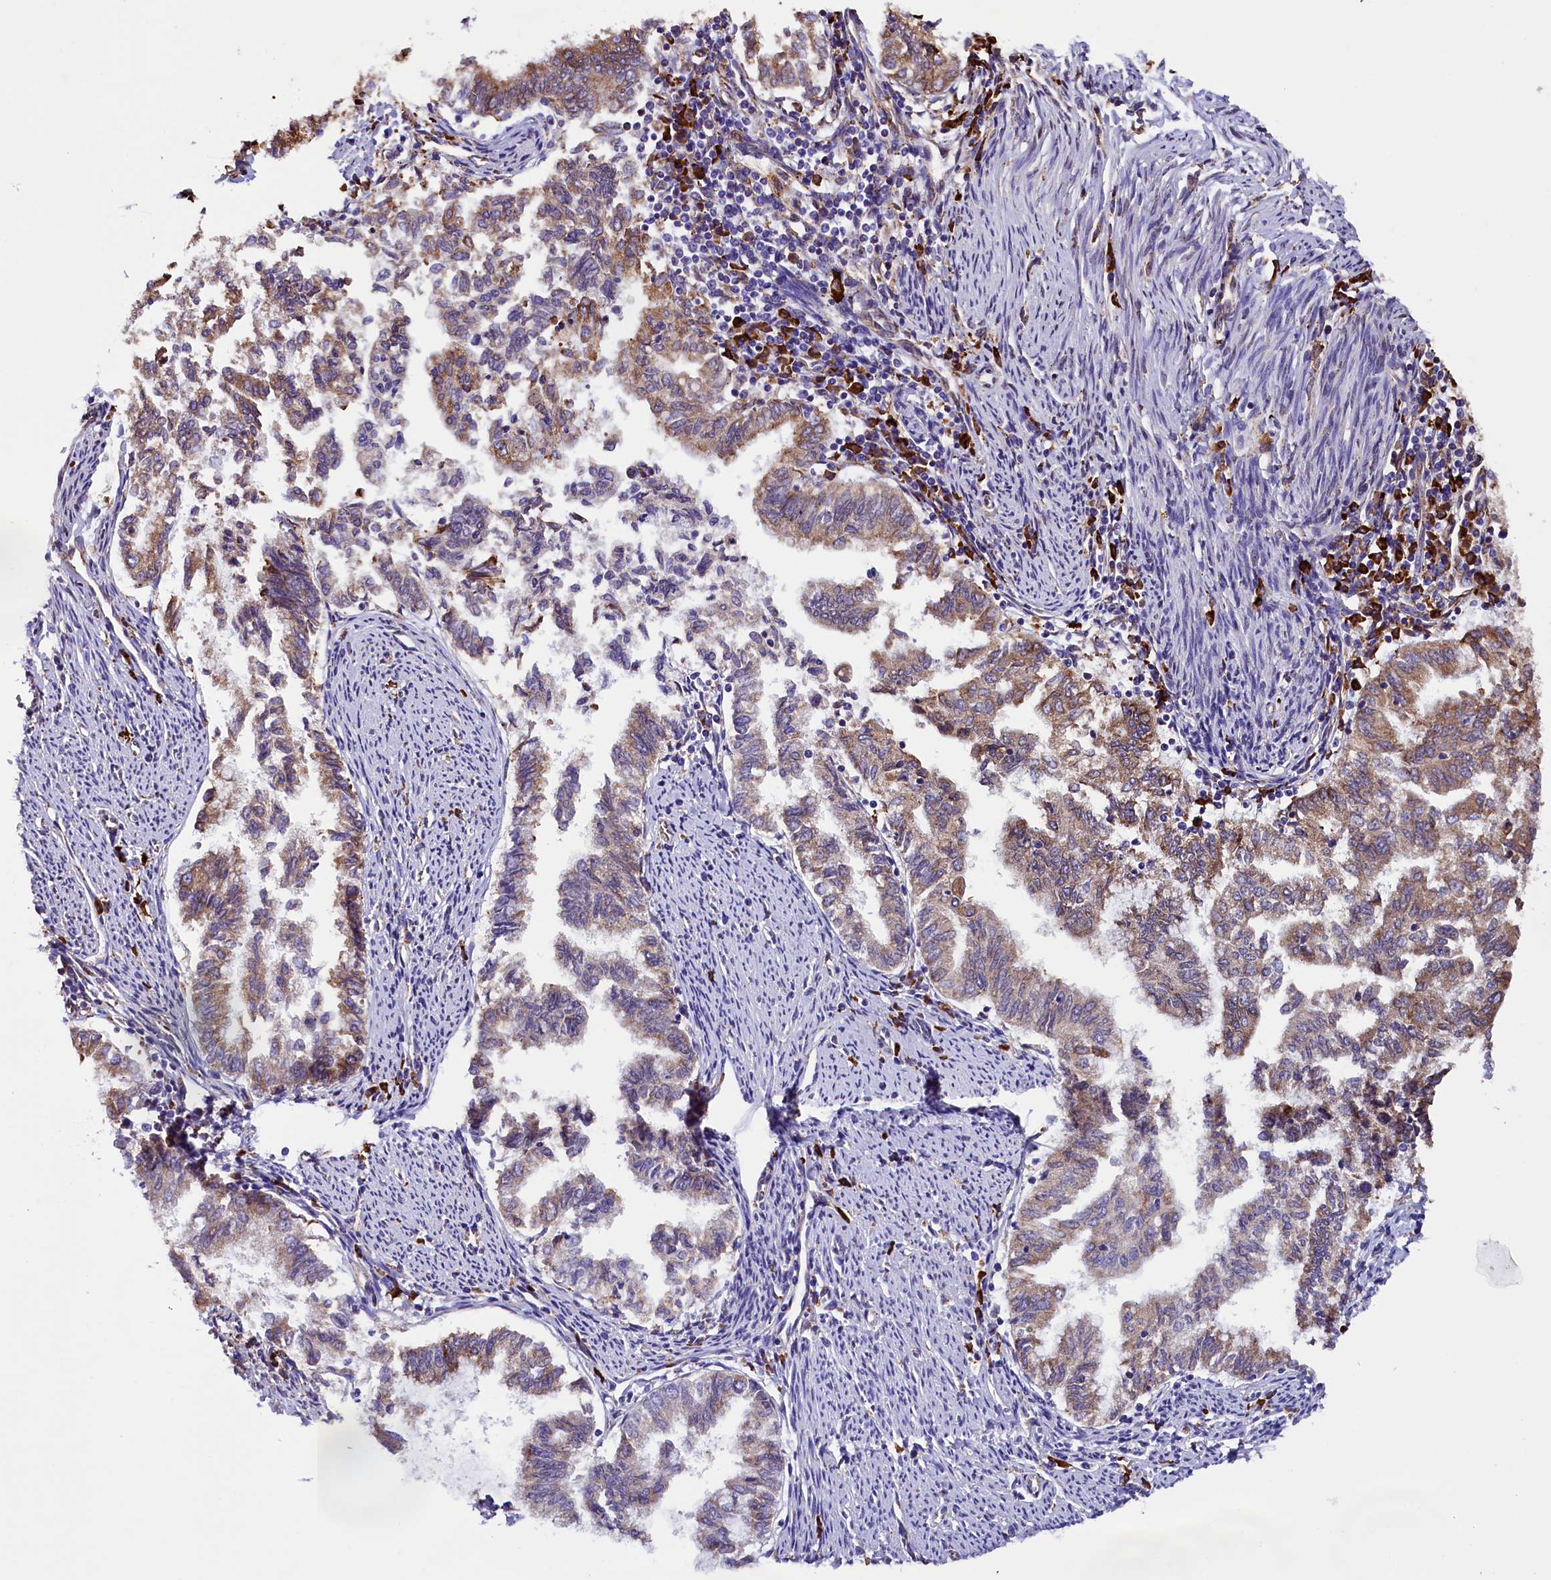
{"staining": {"intensity": "moderate", "quantity": "<25%", "location": "cytoplasmic/membranous"}, "tissue": "endometrial cancer", "cell_type": "Tumor cells", "image_type": "cancer", "snomed": [{"axis": "morphology", "description": "Adenocarcinoma, NOS"}, {"axis": "topography", "description": "Endometrium"}], "caption": "Immunohistochemical staining of human endometrial cancer shows low levels of moderate cytoplasmic/membranous protein expression in approximately <25% of tumor cells.", "gene": "CAPS2", "patient": {"sex": "female", "age": 79}}